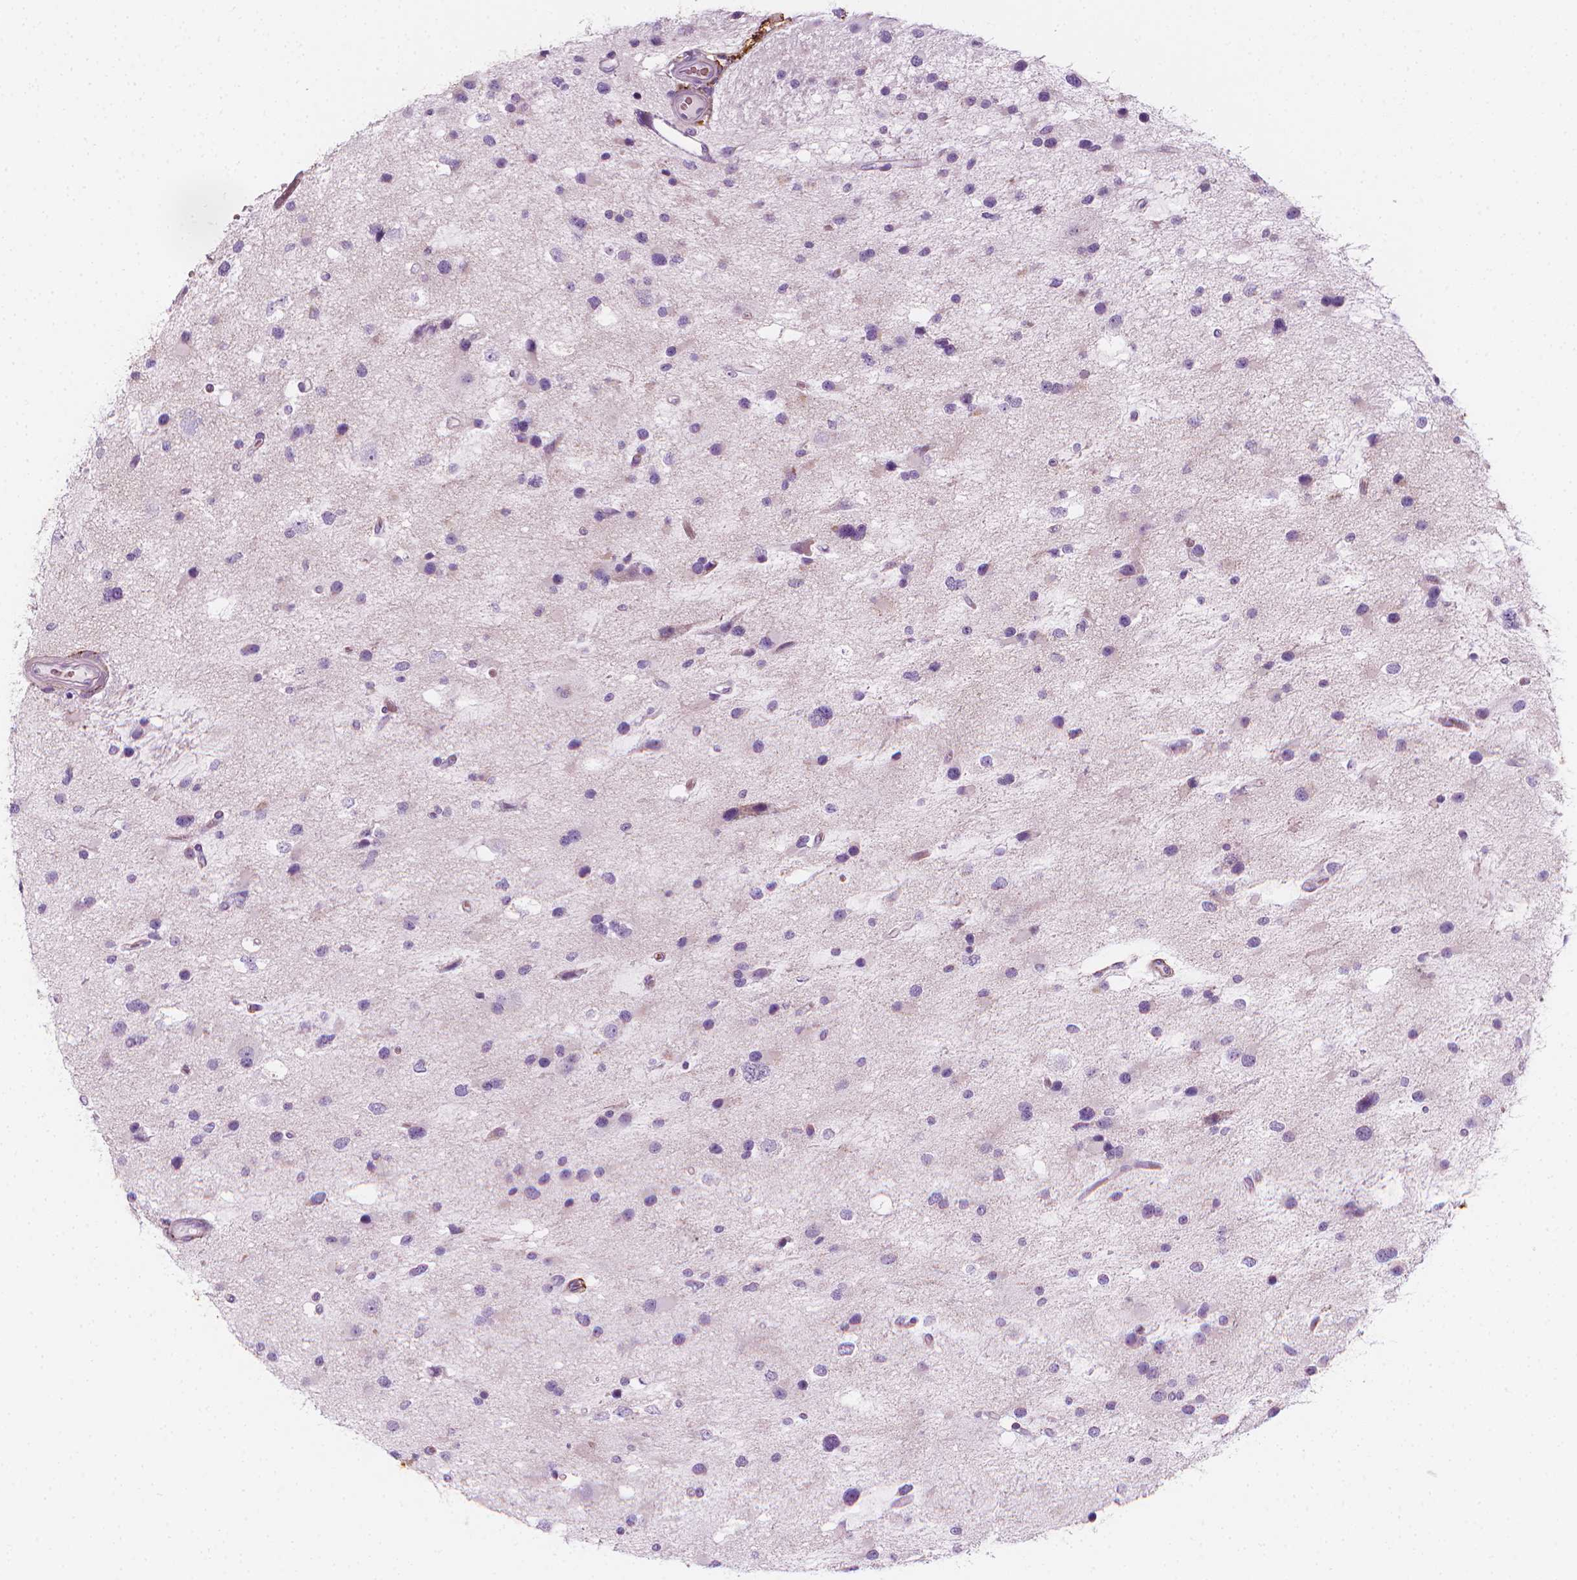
{"staining": {"intensity": "negative", "quantity": "none", "location": "none"}, "tissue": "glioma", "cell_type": "Tumor cells", "image_type": "cancer", "snomed": [{"axis": "morphology", "description": "Glioma, malignant, Low grade"}, {"axis": "topography", "description": "Brain"}], "caption": "This is an immunohistochemistry (IHC) photomicrograph of glioma. There is no expression in tumor cells.", "gene": "CES1", "patient": {"sex": "female", "age": 32}}